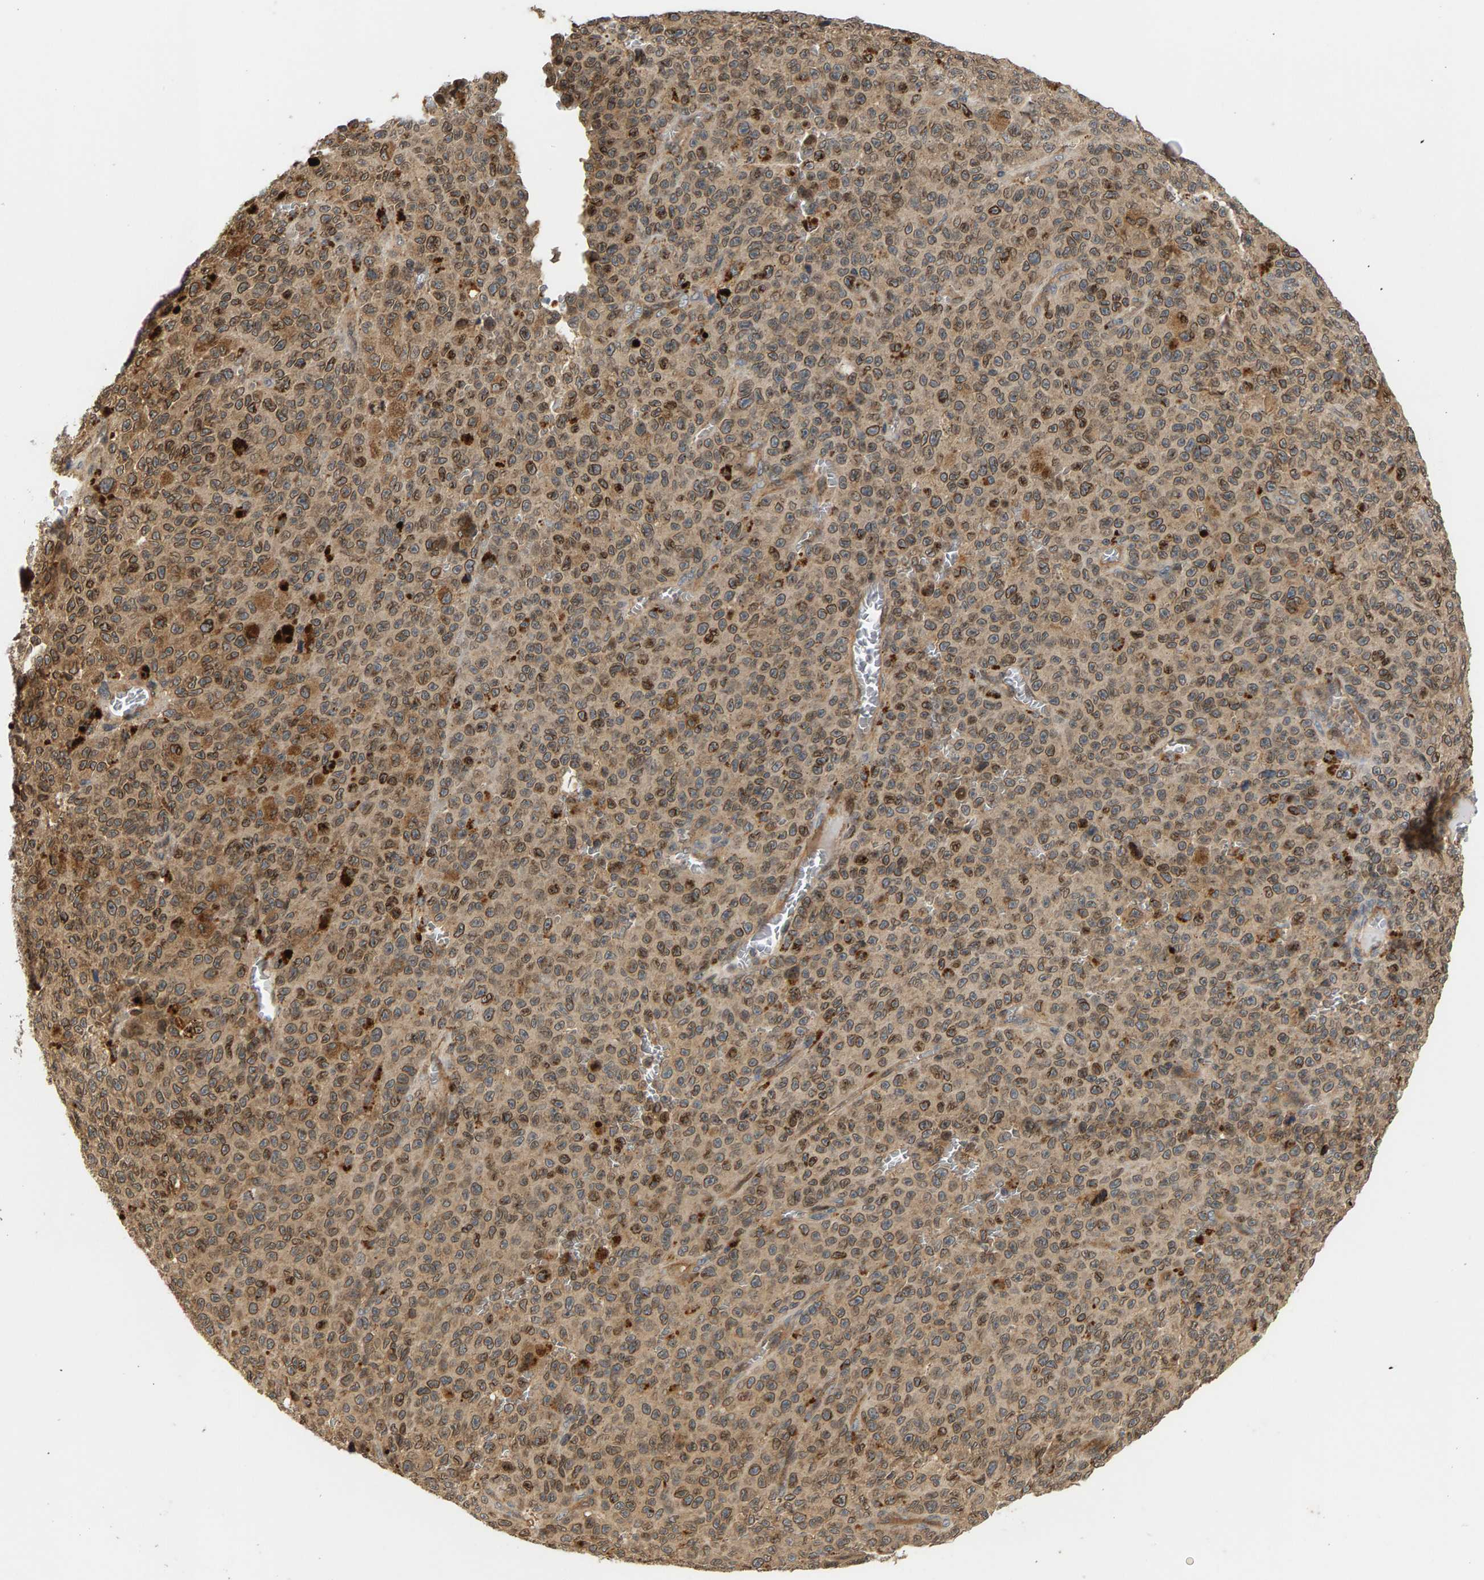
{"staining": {"intensity": "moderate", "quantity": ">75%", "location": "cytoplasmic/membranous"}, "tissue": "melanoma", "cell_type": "Tumor cells", "image_type": "cancer", "snomed": [{"axis": "morphology", "description": "Malignant melanoma, NOS"}, {"axis": "topography", "description": "Skin"}], "caption": "Immunohistochemical staining of melanoma reveals medium levels of moderate cytoplasmic/membranous expression in about >75% of tumor cells.", "gene": "MAP2K5", "patient": {"sex": "female", "age": 82}}